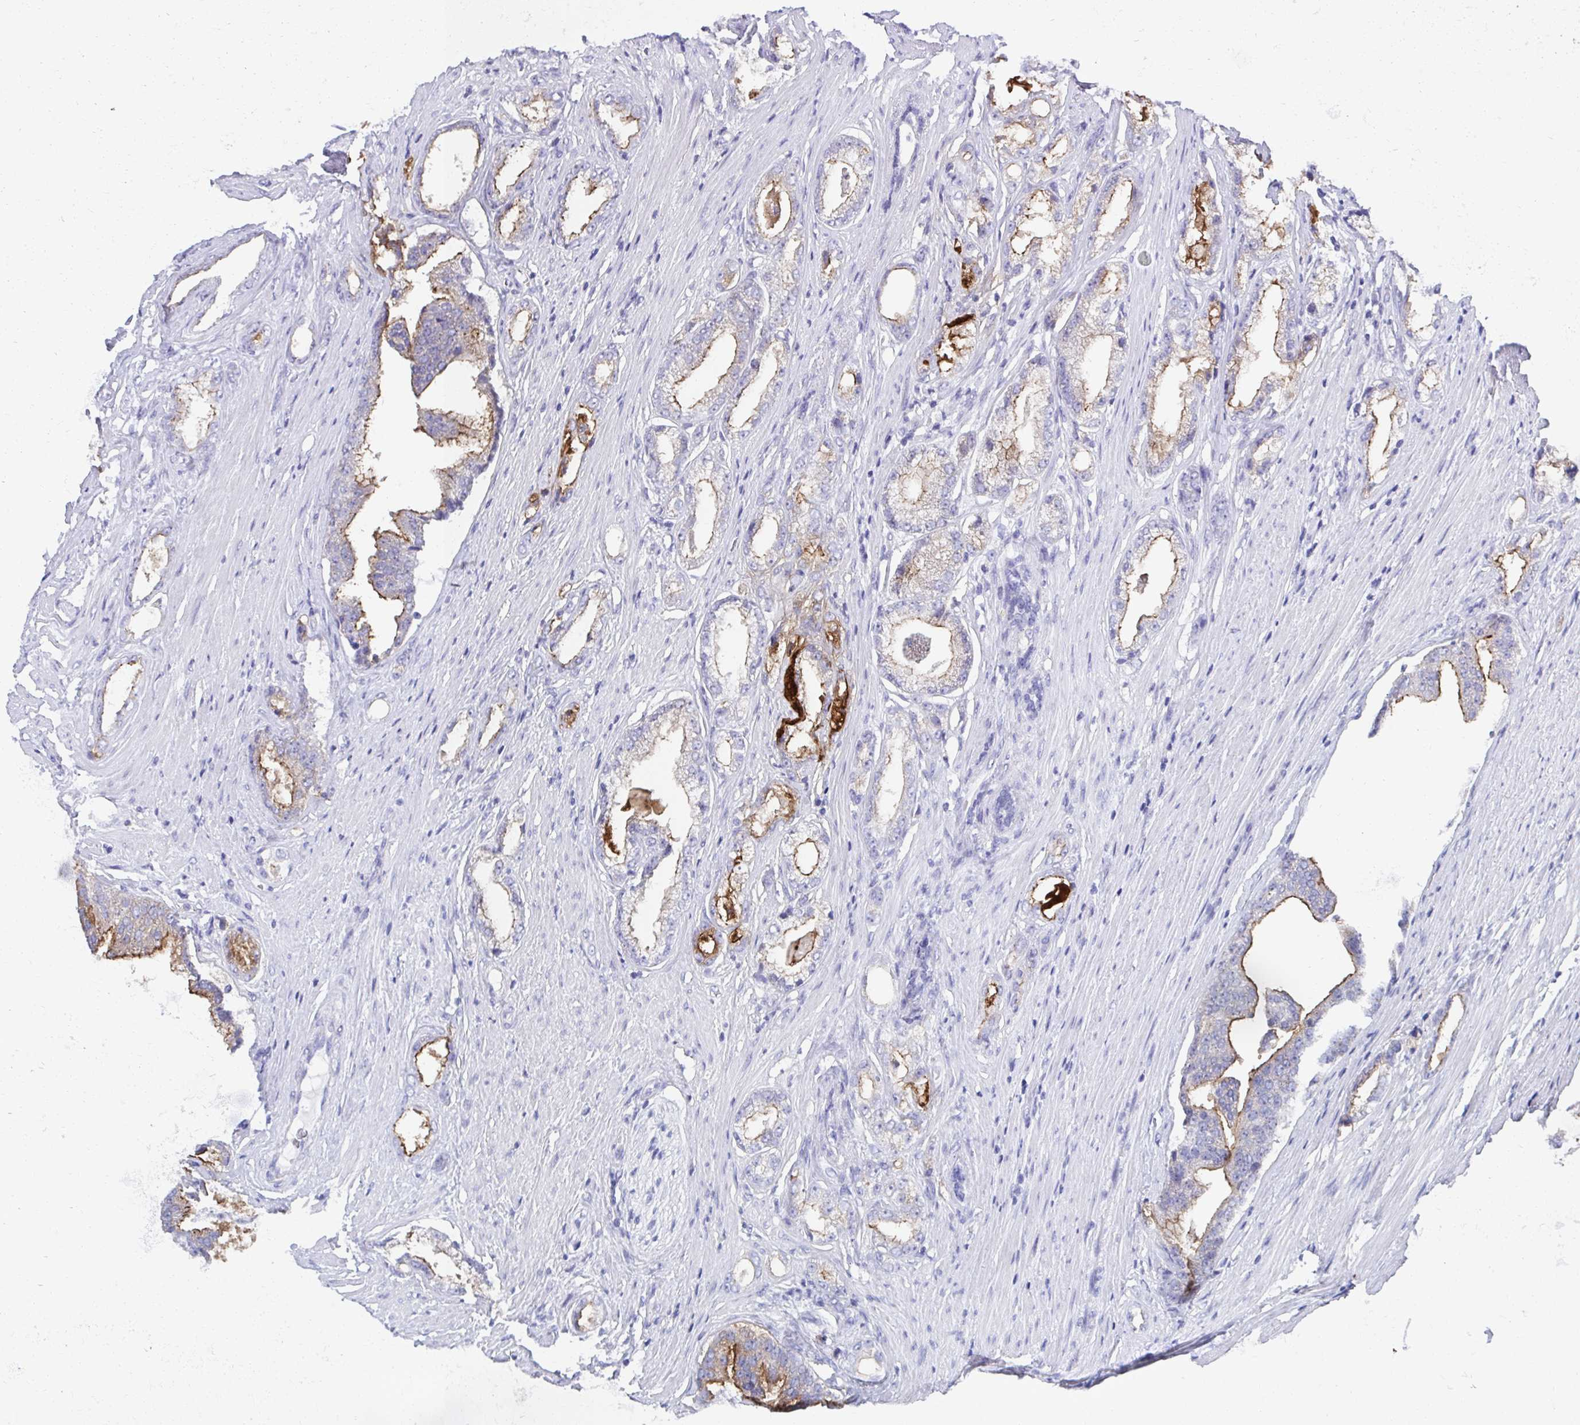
{"staining": {"intensity": "moderate", "quantity": "<25%", "location": "cytoplasmic/membranous"}, "tissue": "prostate cancer", "cell_type": "Tumor cells", "image_type": "cancer", "snomed": [{"axis": "morphology", "description": "Adenocarcinoma, Low grade"}, {"axis": "topography", "description": "Prostate"}], "caption": "Moderate cytoplasmic/membranous protein positivity is present in about <25% of tumor cells in prostate cancer.", "gene": "TMPRSS2", "patient": {"sex": "male", "age": 65}}